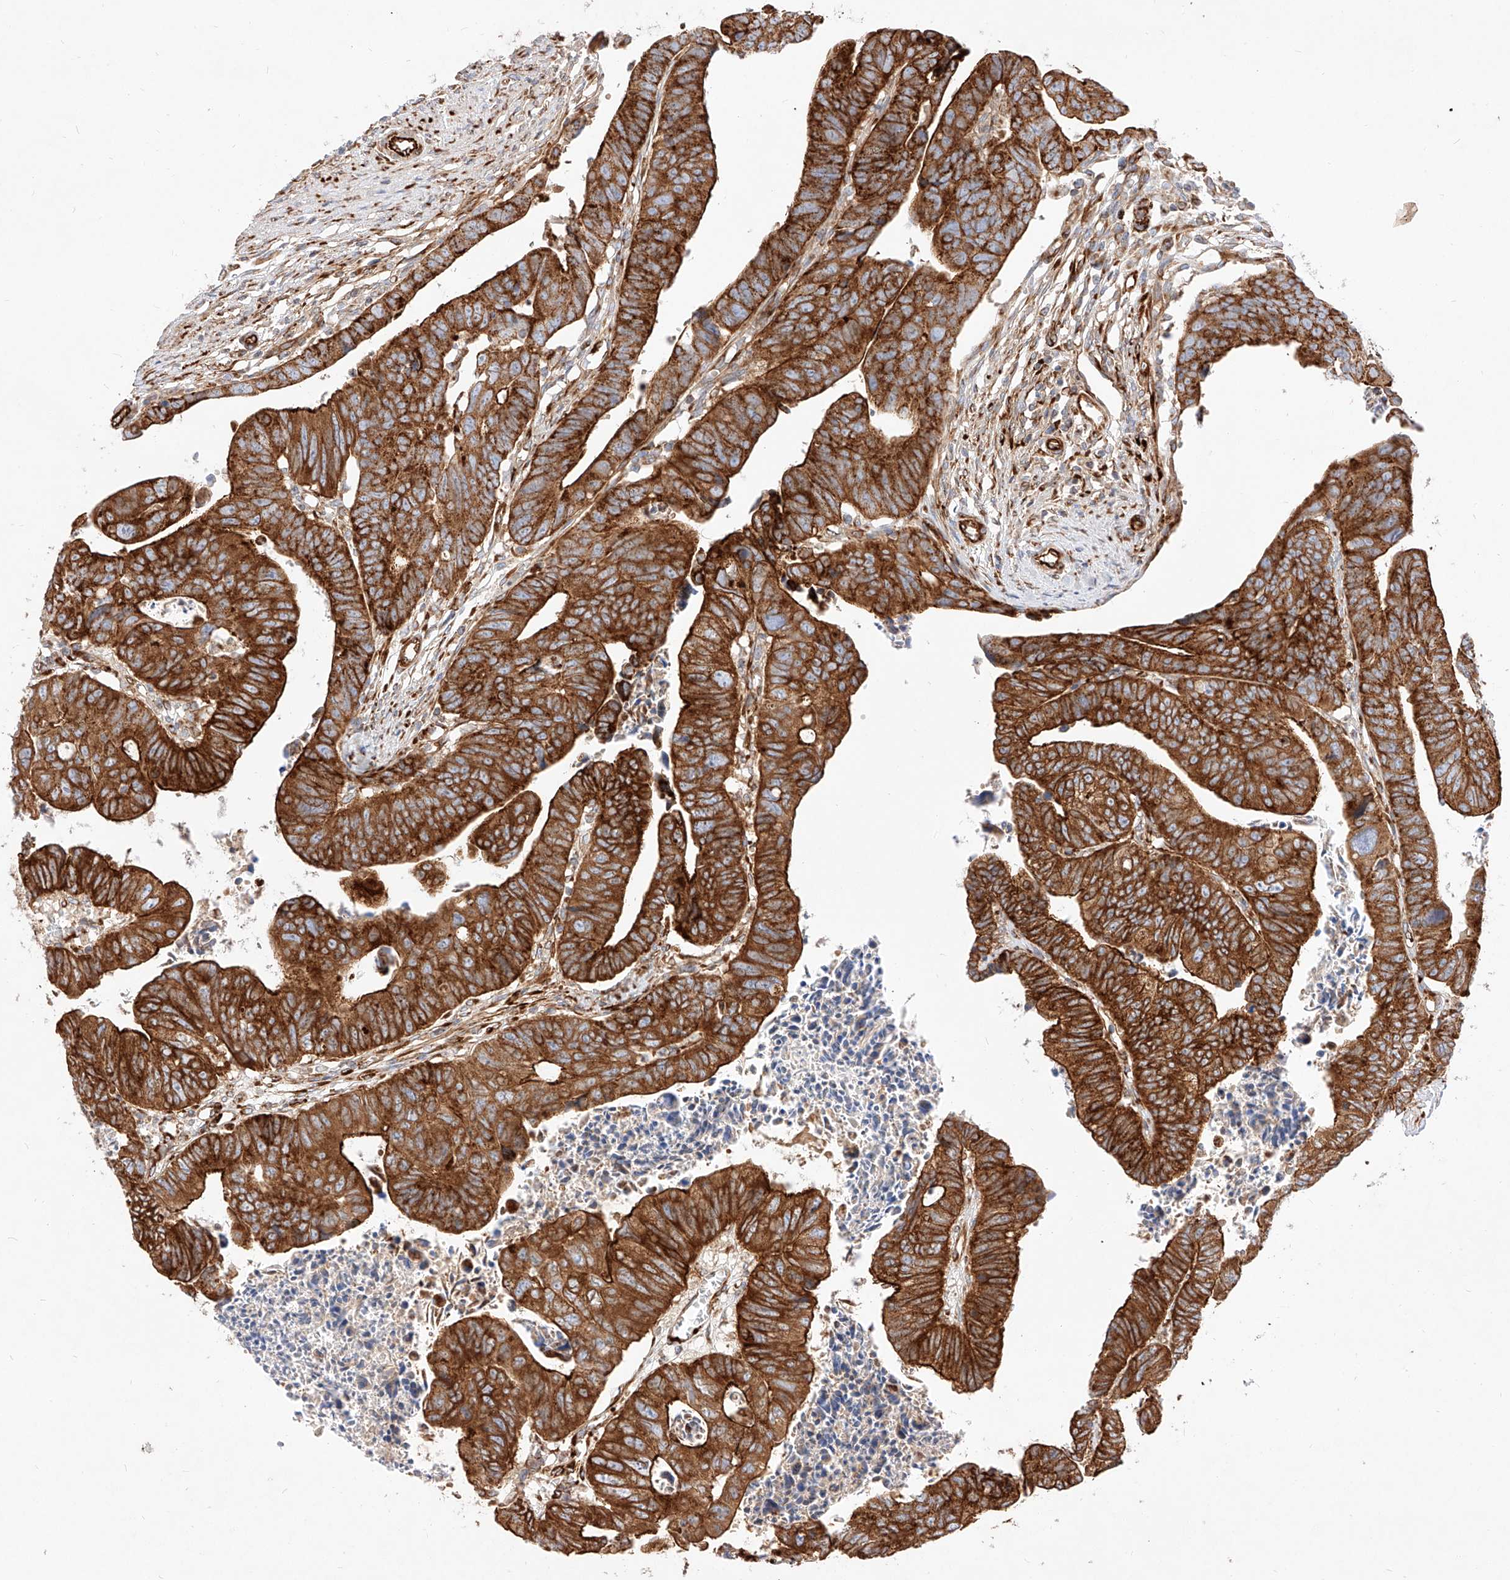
{"staining": {"intensity": "strong", "quantity": ">75%", "location": "cytoplasmic/membranous"}, "tissue": "colorectal cancer", "cell_type": "Tumor cells", "image_type": "cancer", "snomed": [{"axis": "morphology", "description": "Adenocarcinoma, NOS"}, {"axis": "topography", "description": "Rectum"}], "caption": "DAB (3,3'-diaminobenzidine) immunohistochemical staining of colorectal cancer (adenocarcinoma) reveals strong cytoplasmic/membranous protein expression in approximately >75% of tumor cells.", "gene": "CSGALNACT2", "patient": {"sex": "female", "age": 65}}